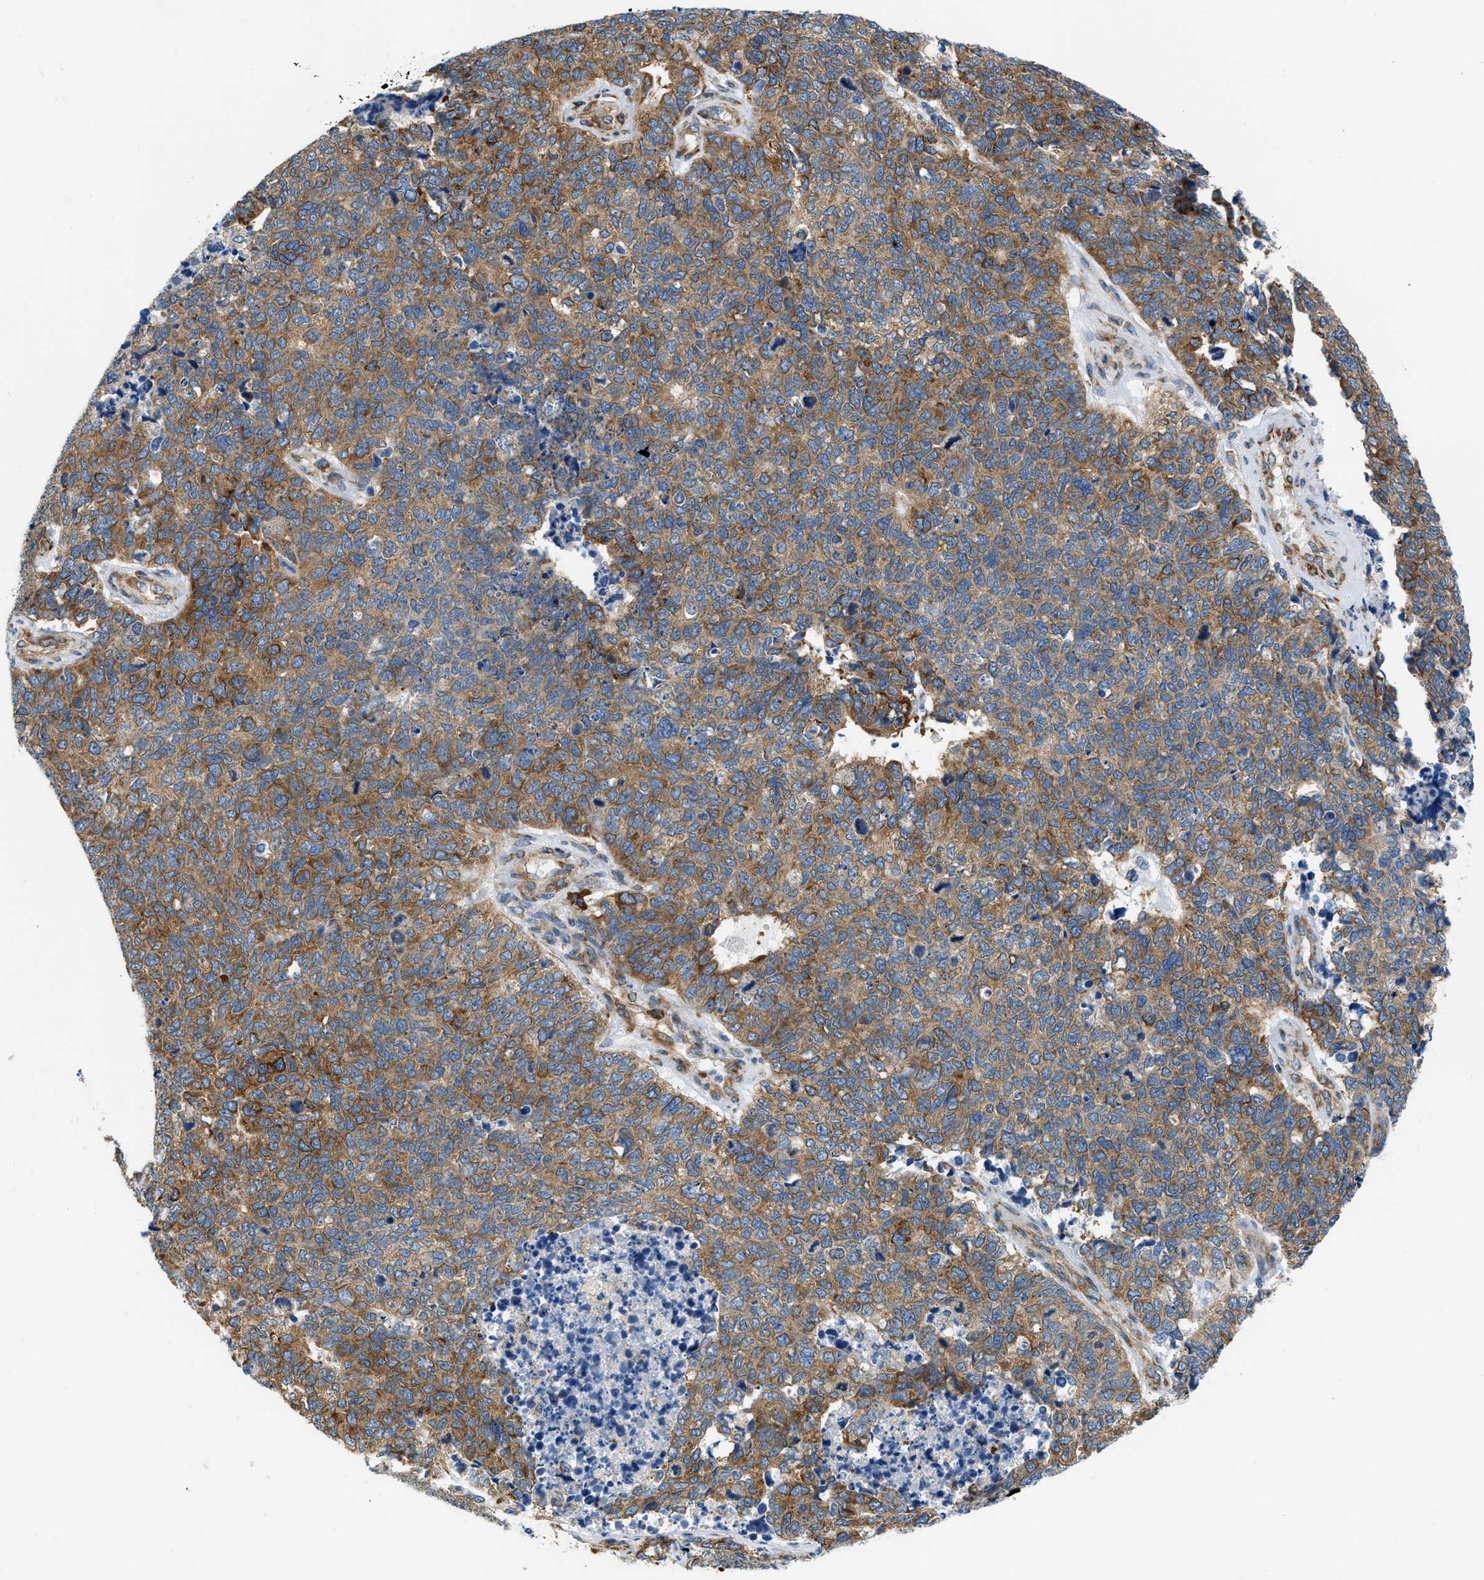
{"staining": {"intensity": "moderate", "quantity": ">75%", "location": "cytoplasmic/membranous"}, "tissue": "cervical cancer", "cell_type": "Tumor cells", "image_type": "cancer", "snomed": [{"axis": "morphology", "description": "Squamous cell carcinoma, NOS"}, {"axis": "topography", "description": "Cervix"}], "caption": "Protein staining reveals moderate cytoplasmic/membranous expression in approximately >75% of tumor cells in cervical cancer. (DAB IHC, brown staining for protein, blue staining for nuclei).", "gene": "CAMKK2", "patient": {"sex": "female", "age": 63}}